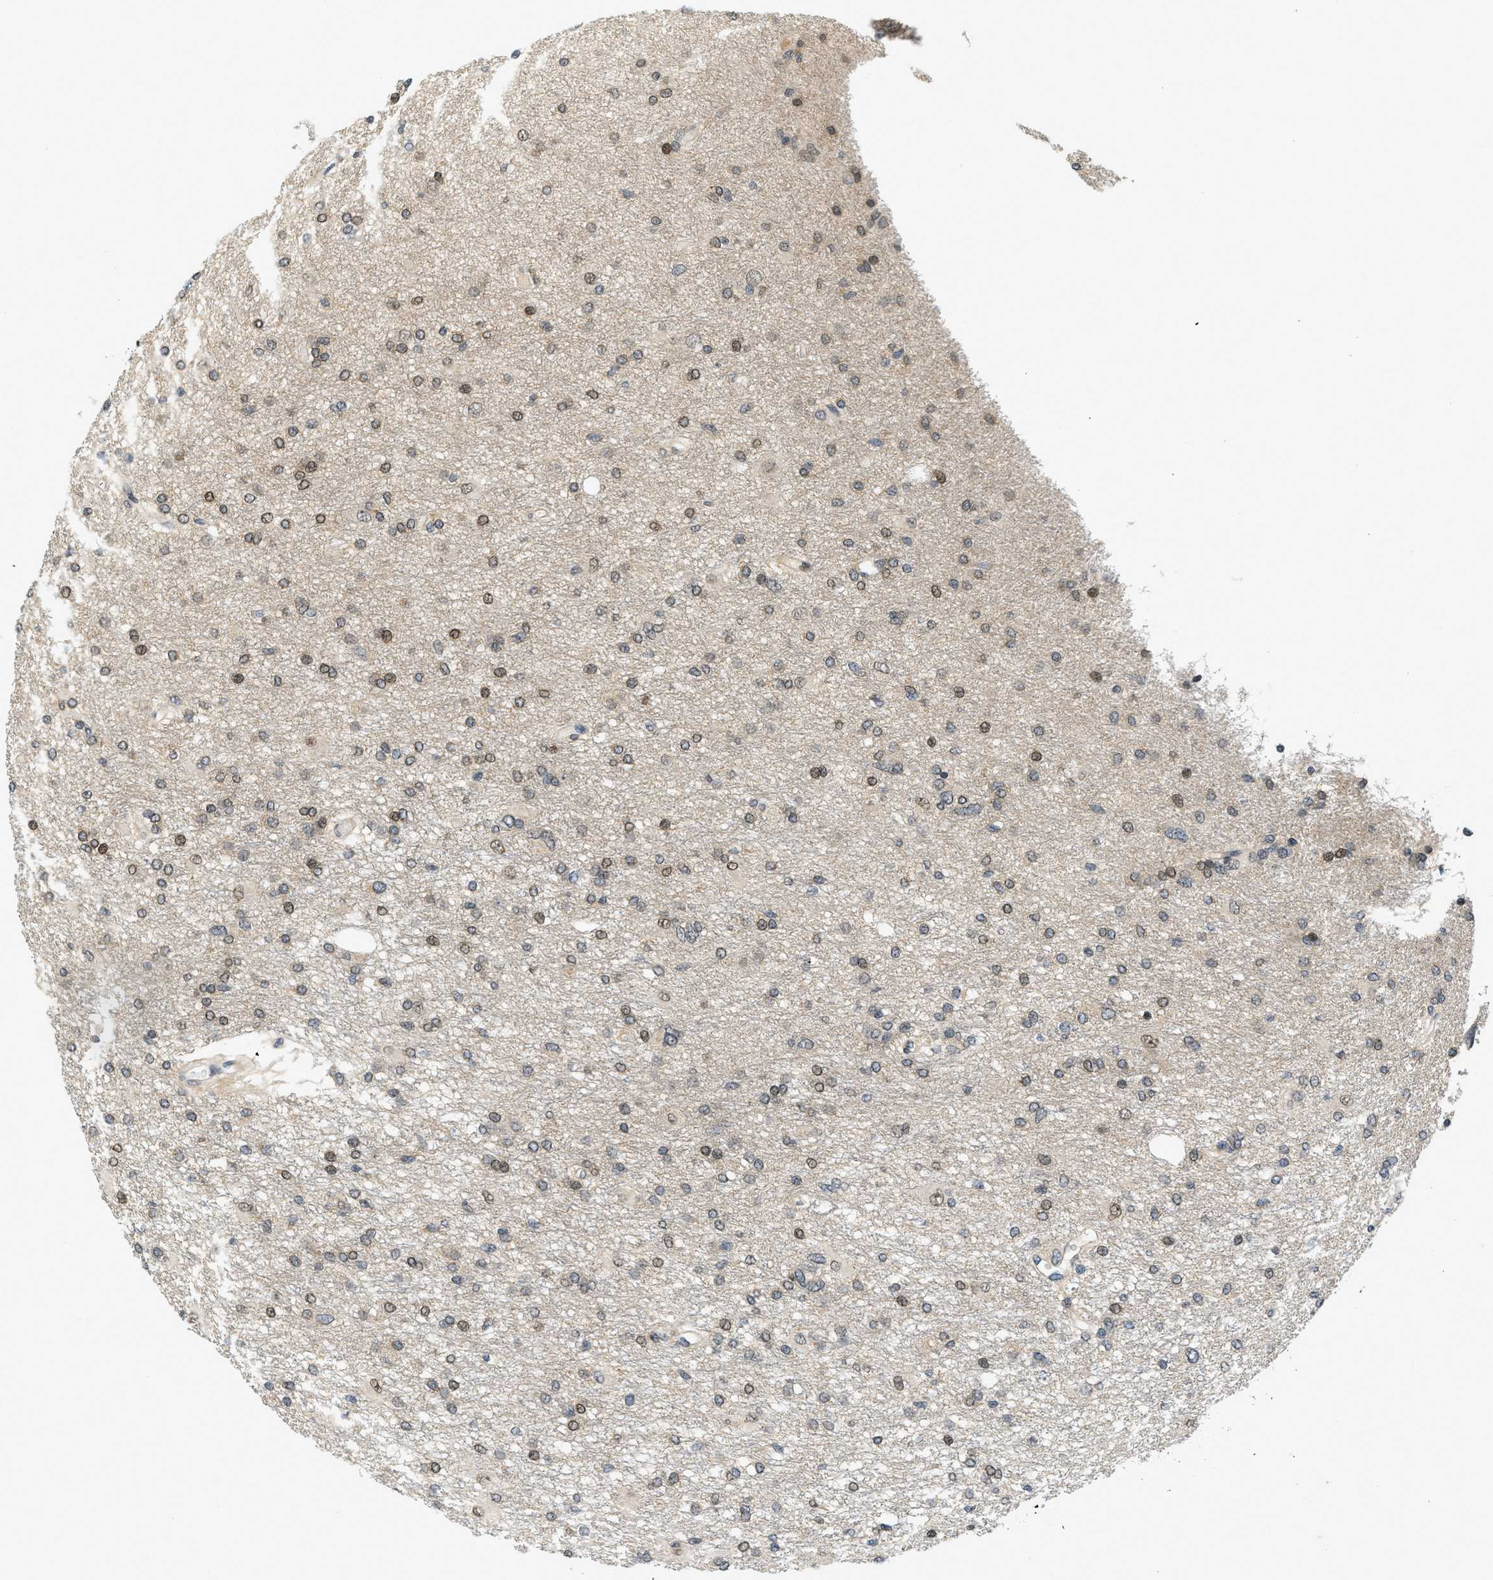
{"staining": {"intensity": "moderate", "quantity": ">75%", "location": "nuclear"}, "tissue": "glioma", "cell_type": "Tumor cells", "image_type": "cancer", "snomed": [{"axis": "morphology", "description": "Glioma, malignant, High grade"}, {"axis": "topography", "description": "Brain"}], "caption": "Immunohistochemistry micrograph of high-grade glioma (malignant) stained for a protein (brown), which displays medium levels of moderate nuclear positivity in about >75% of tumor cells.", "gene": "KMT2A", "patient": {"sex": "female", "age": 59}}